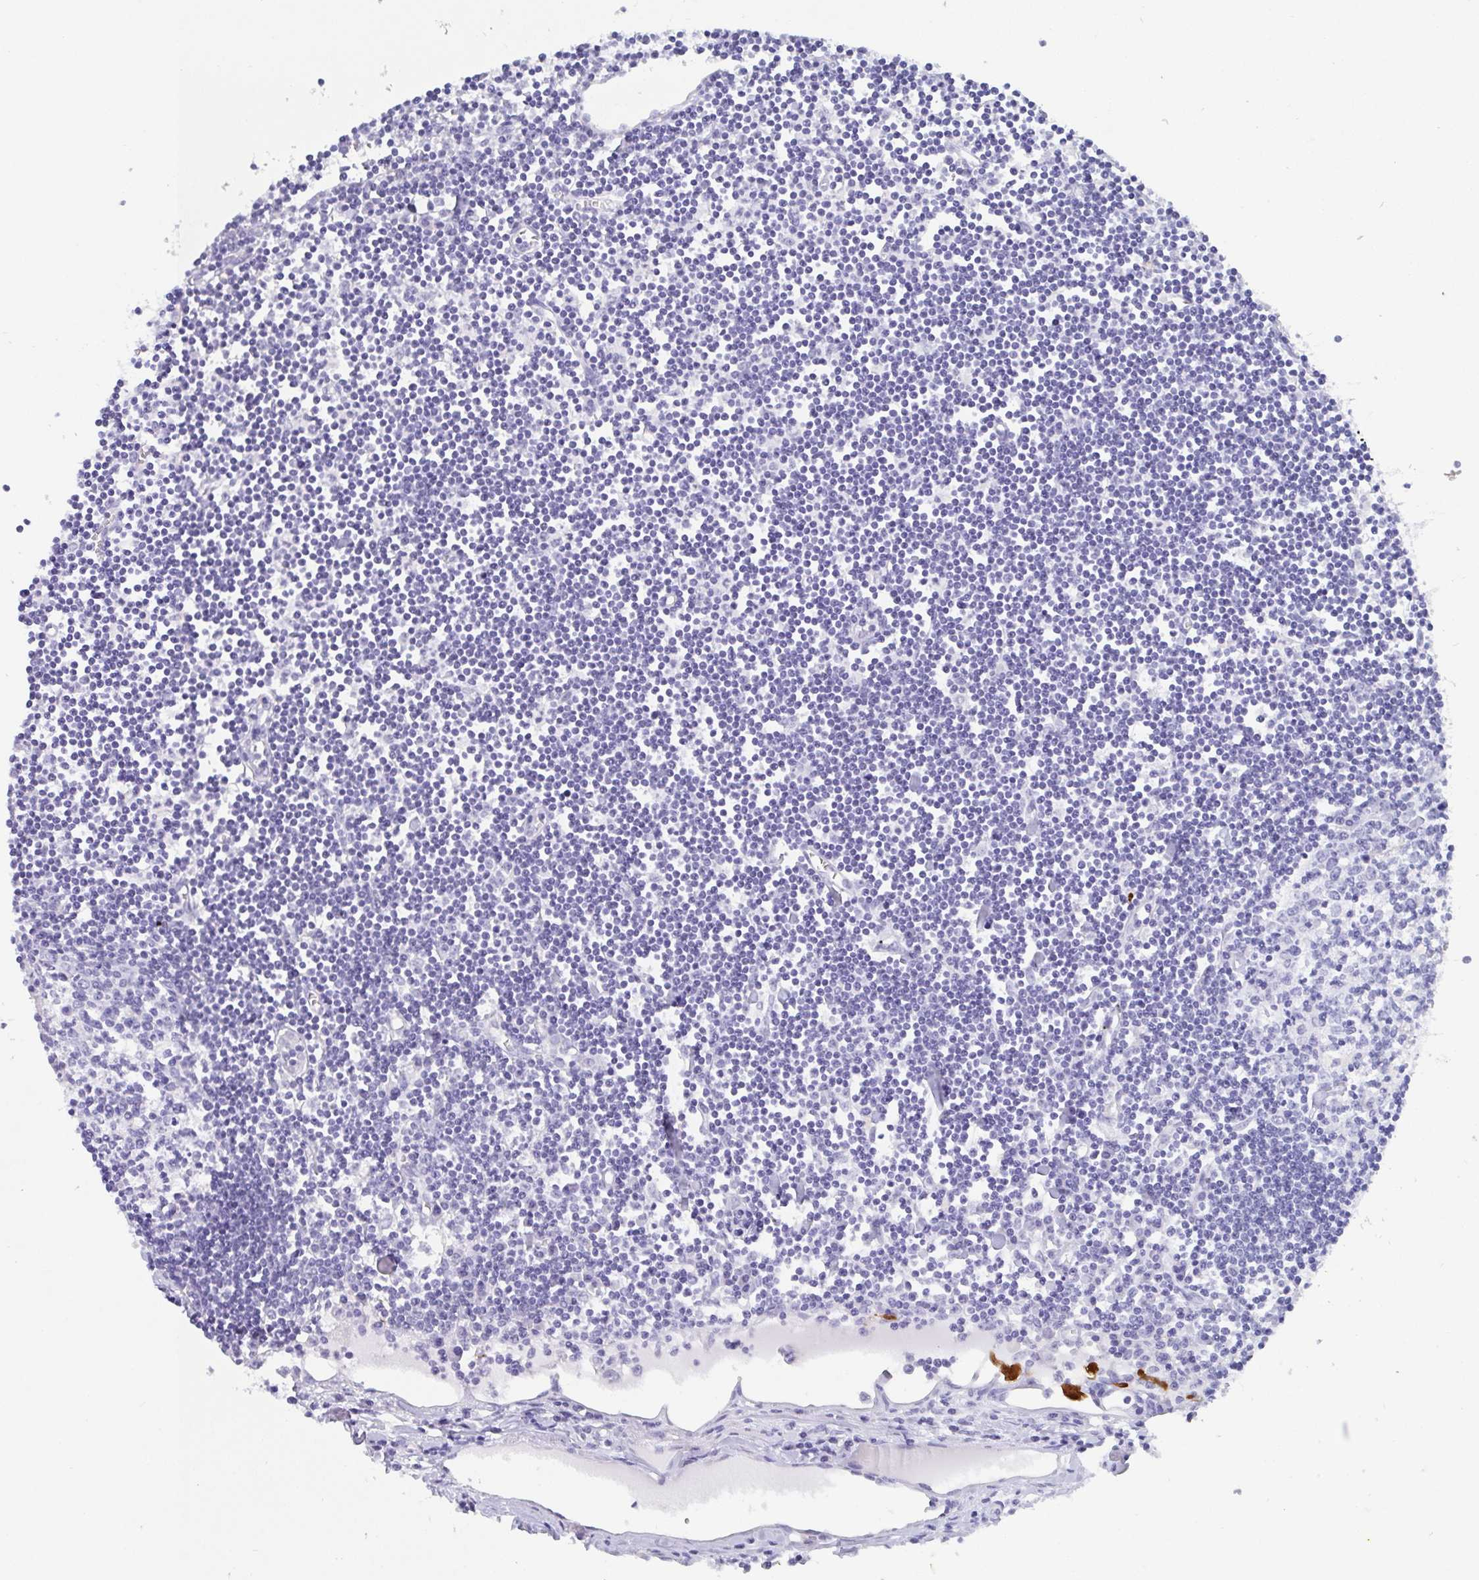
{"staining": {"intensity": "negative", "quantity": "none", "location": "none"}, "tissue": "lymph node", "cell_type": "Germinal center cells", "image_type": "normal", "snomed": [{"axis": "morphology", "description": "Normal tissue, NOS"}, {"axis": "topography", "description": "Lymph node"}], "caption": "This is a micrograph of immunohistochemistry (IHC) staining of unremarkable lymph node, which shows no staining in germinal center cells.", "gene": "SCGN", "patient": {"sex": "female", "age": 65}}